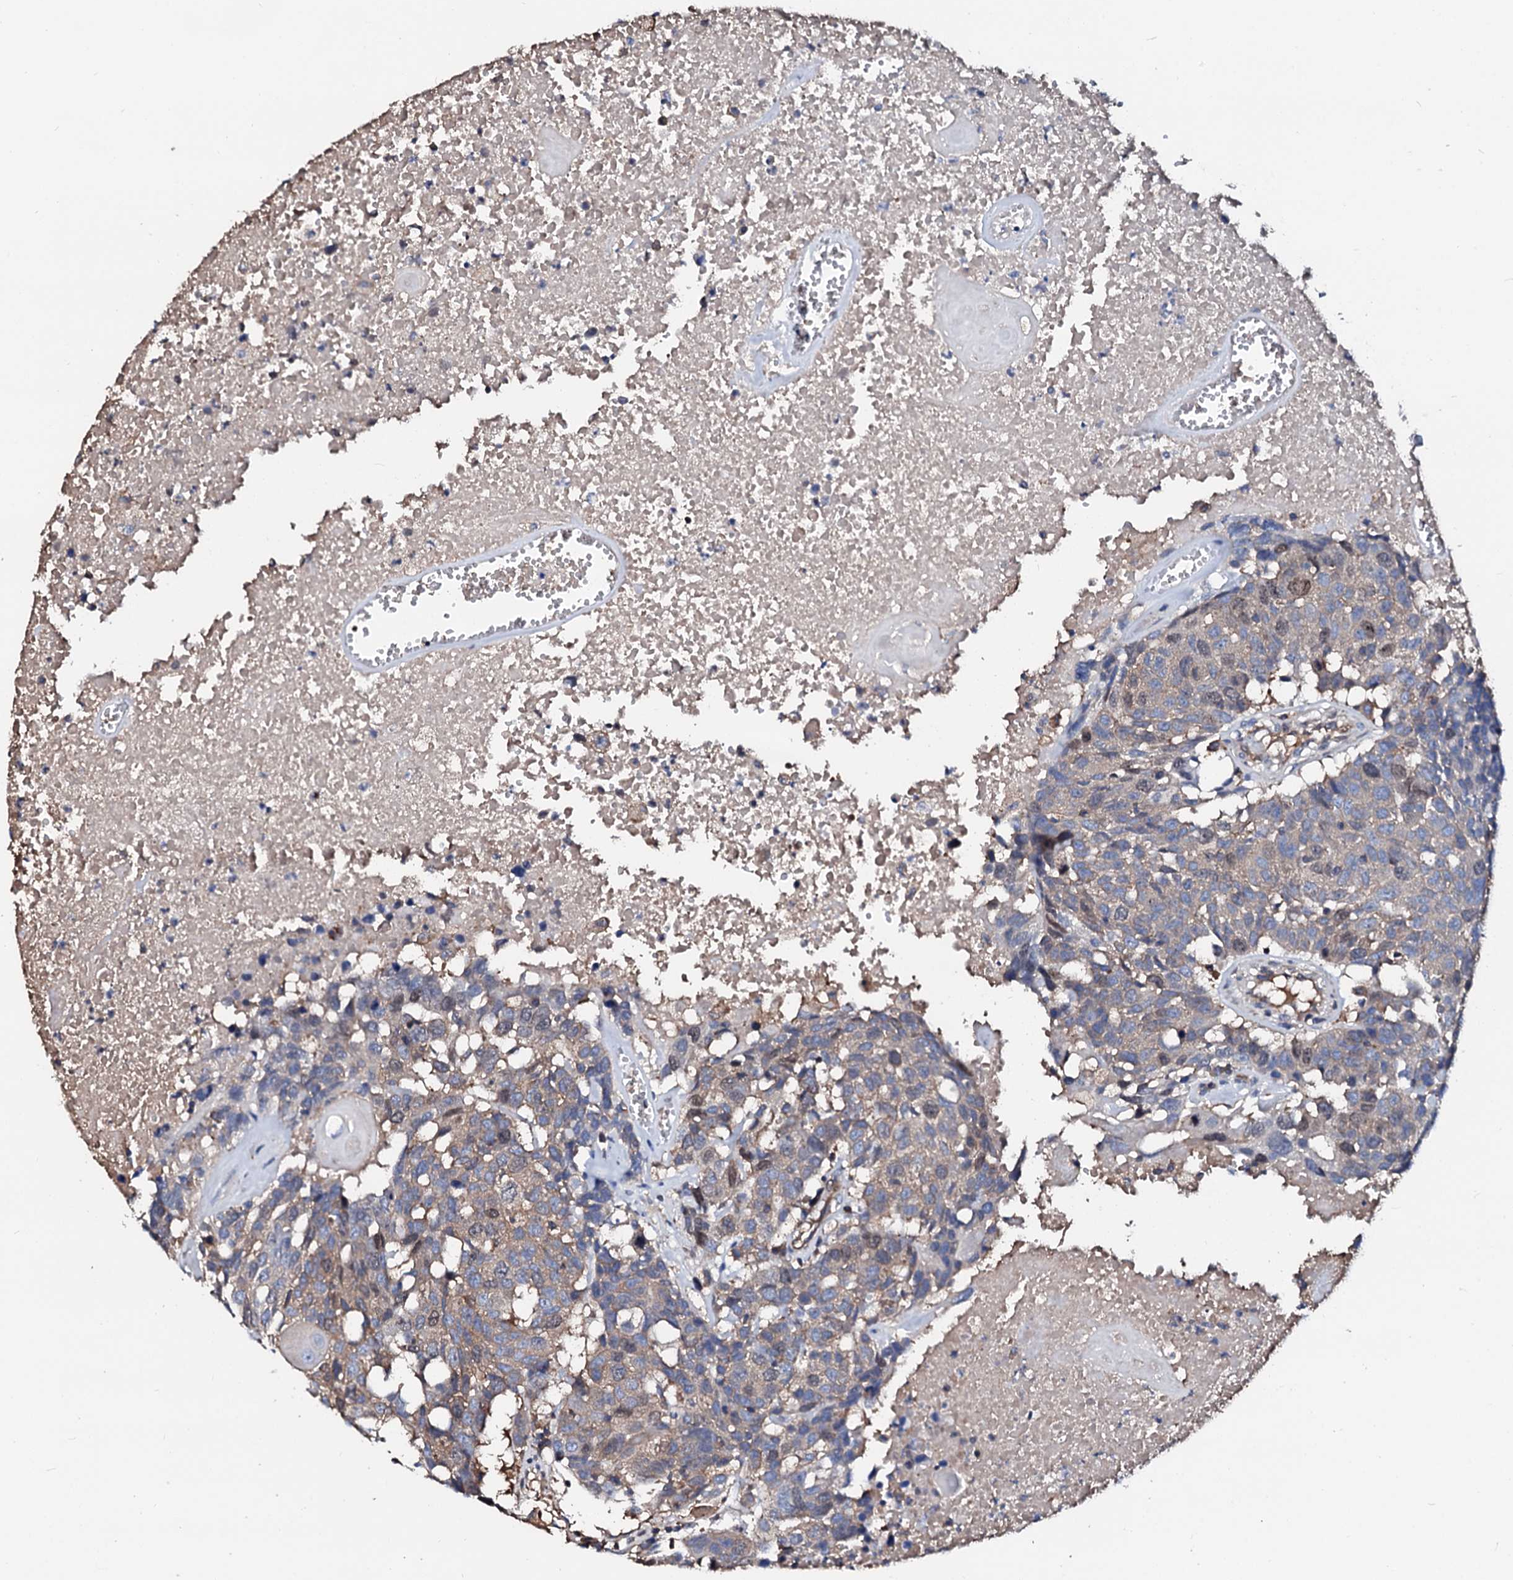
{"staining": {"intensity": "weak", "quantity": "25%-75%", "location": "cytoplasmic/membranous,nuclear"}, "tissue": "head and neck cancer", "cell_type": "Tumor cells", "image_type": "cancer", "snomed": [{"axis": "morphology", "description": "Squamous cell carcinoma, NOS"}, {"axis": "topography", "description": "Head-Neck"}], "caption": "Brown immunohistochemical staining in human head and neck cancer (squamous cell carcinoma) shows weak cytoplasmic/membranous and nuclear positivity in approximately 25%-75% of tumor cells.", "gene": "CSKMT", "patient": {"sex": "male", "age": 66}}